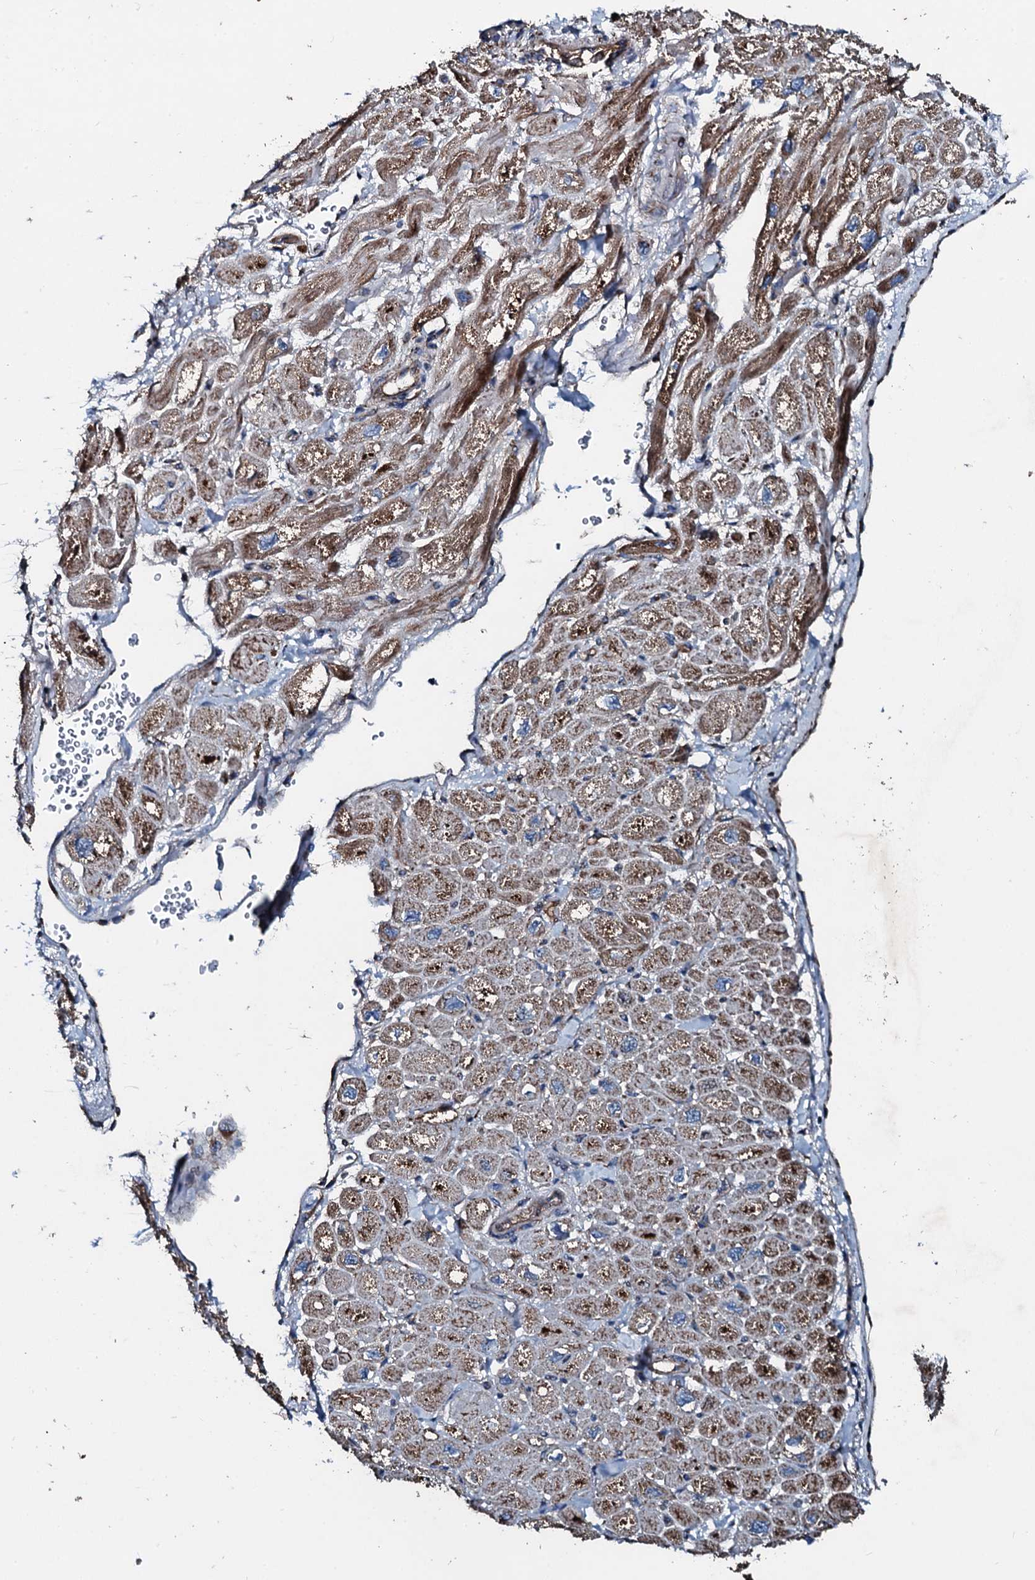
{"staining": {"intensity": "moderate", "quantity": "25%-75%", "location": "cytoplasmic/membranous"}, "tissue": "heart muscle", "cell_type": "Cardiomyocytes", "image_type": "normal", "snomed": [{"axis": "morphology", "description": "Normal tissue, NOS"}, {"axis": "topography", "description": "Heart"}], "caption": "This photomicrograph shows unremarkable heart muscle stained with immunohistochemistry to label a protein in brown. The cytoplasmic/membranous of cardiomyocytes show moderate positivity for the protein. Nuclei are counter-stained blue.", "gene": "ACSS3", "patient": {"sex": "male", "age": 65}}